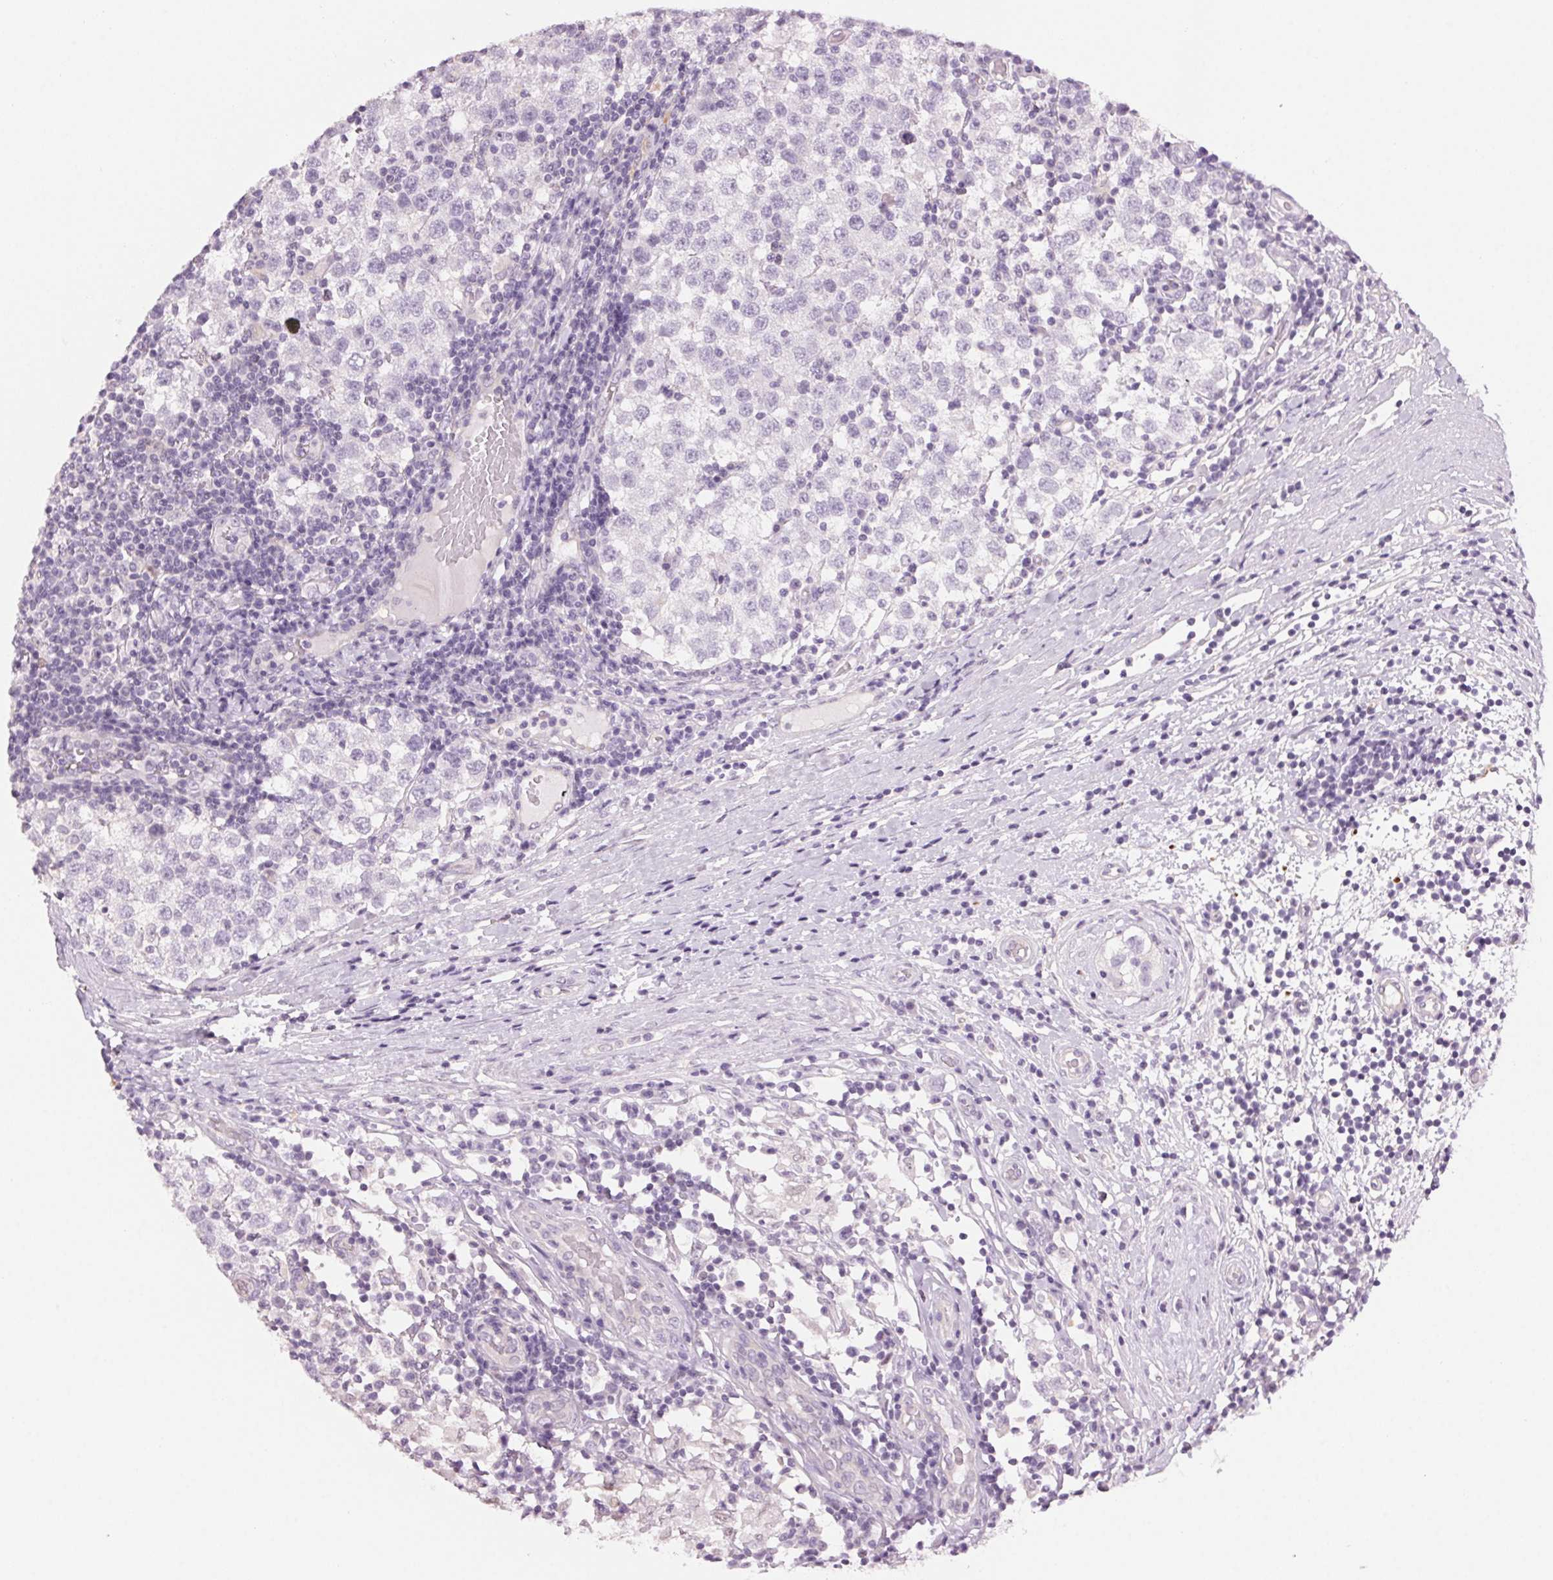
{"staining": {"intensity": "negative", "quantity": "none", "location": "none"}, "tissue": "testis cancer", "cell_type": "Tumor cells", "image_type": "cancer", "snomed": [{"axis": "morphology", "description": "Seminoma, NOS"}, {"axis": "topography", "description": "Testis"}], "caption": "This is an IHC photomicrograph of testis seminoma. There is no staining in tumor cells.", "gene": "MPO", "patient": {"sex": "male", "age": 34}}